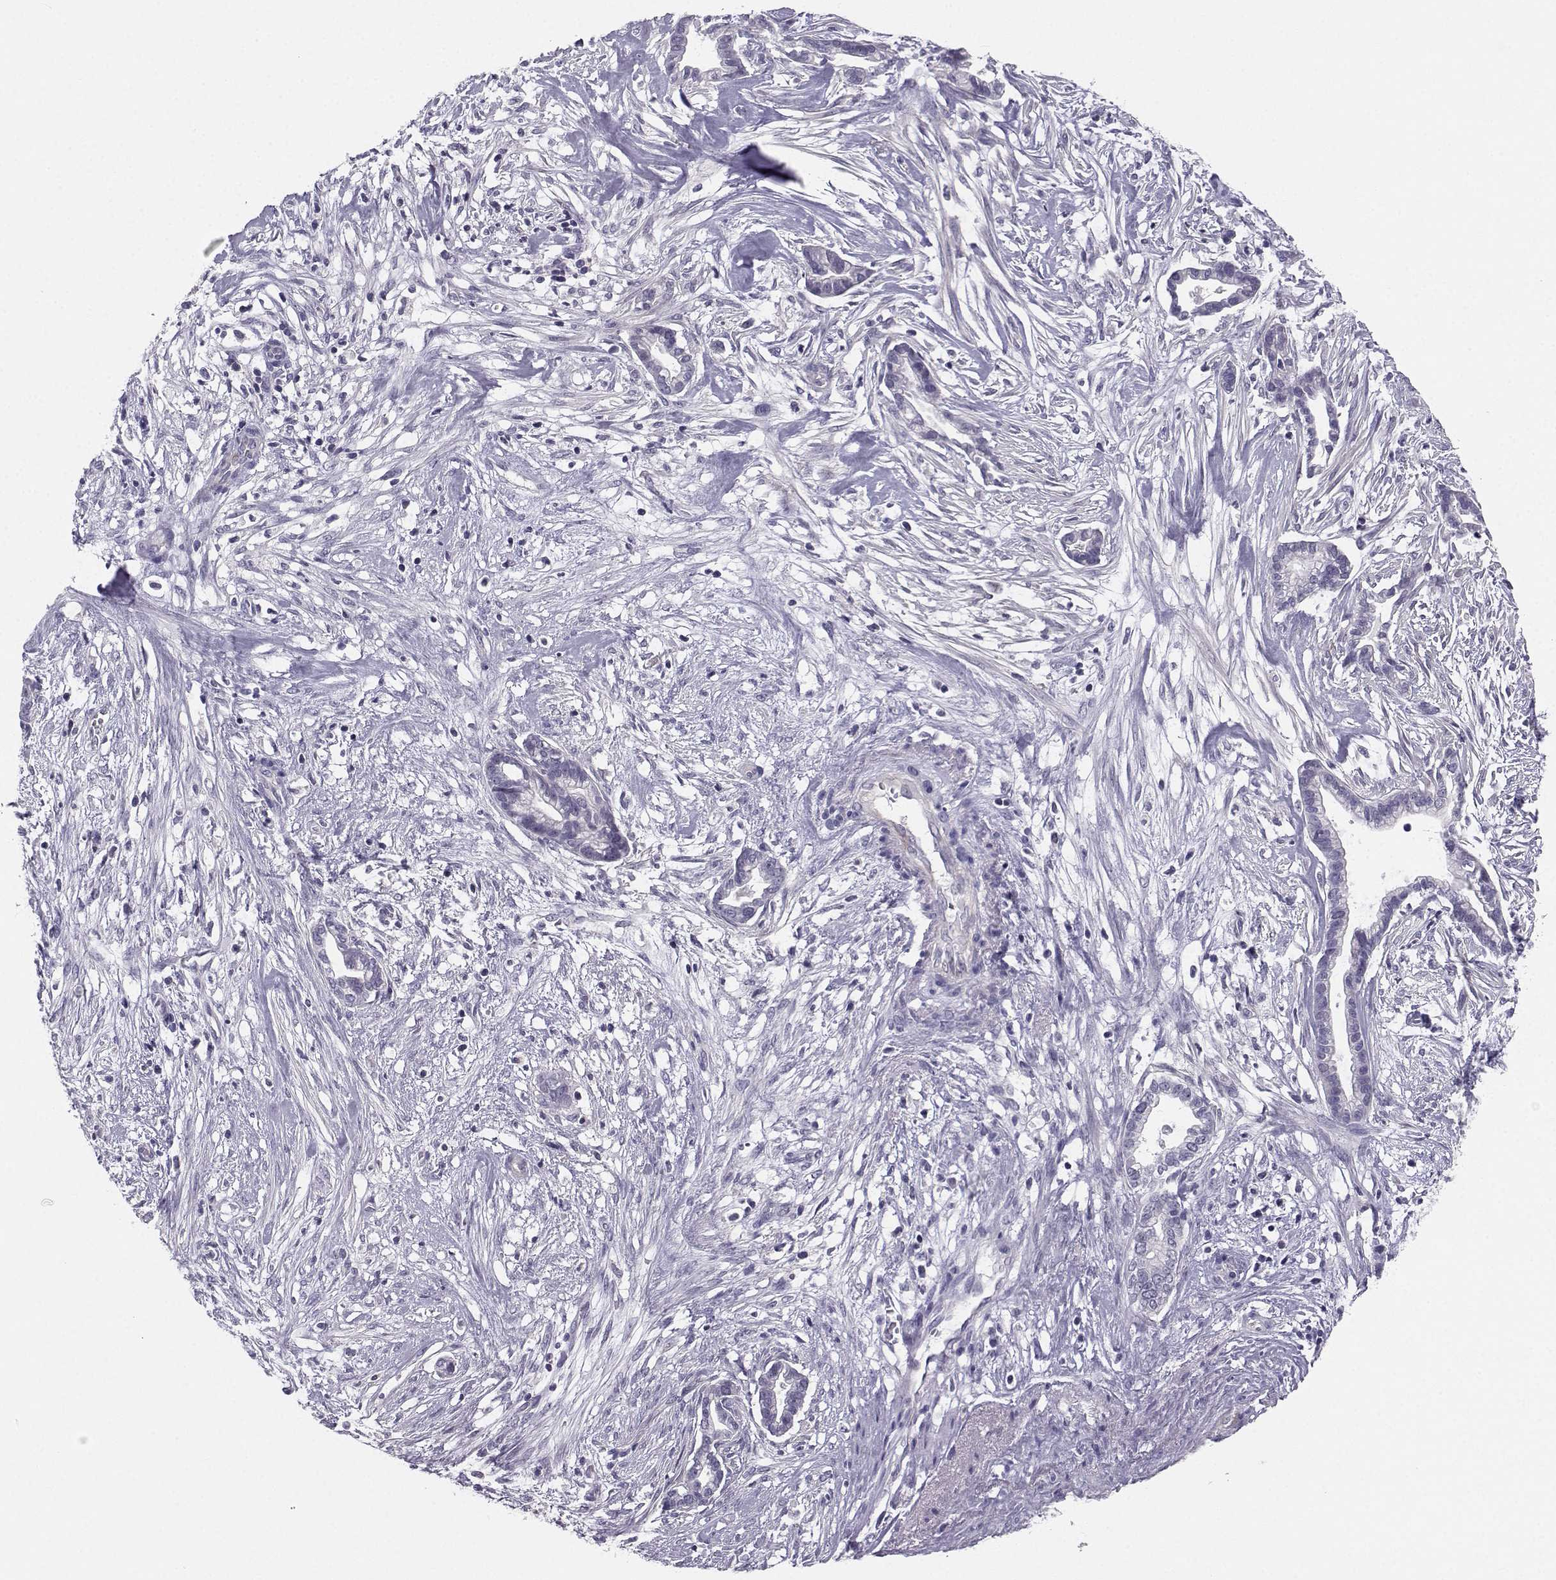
{"staining": {"intensity": "negative", "quantity": "none", "location": "none"}, "tissue": "cervical cancer", "cell_type": "Tumor cells", "image_type": "cancer", "snomed": [{"axis": "morphology", "description": "Adenocarcinoma, NOS"}, {"axis": "topography", "description": "Cervix"}], "caption": "Immunohistochemistry histopathology image of cervical cancer (adenocarcinoma) stained for a protein (brown), which demonstrates no expression in tumor cells.", "gene": "MROH7", "patient": {"sex": "female", "age": 62}}